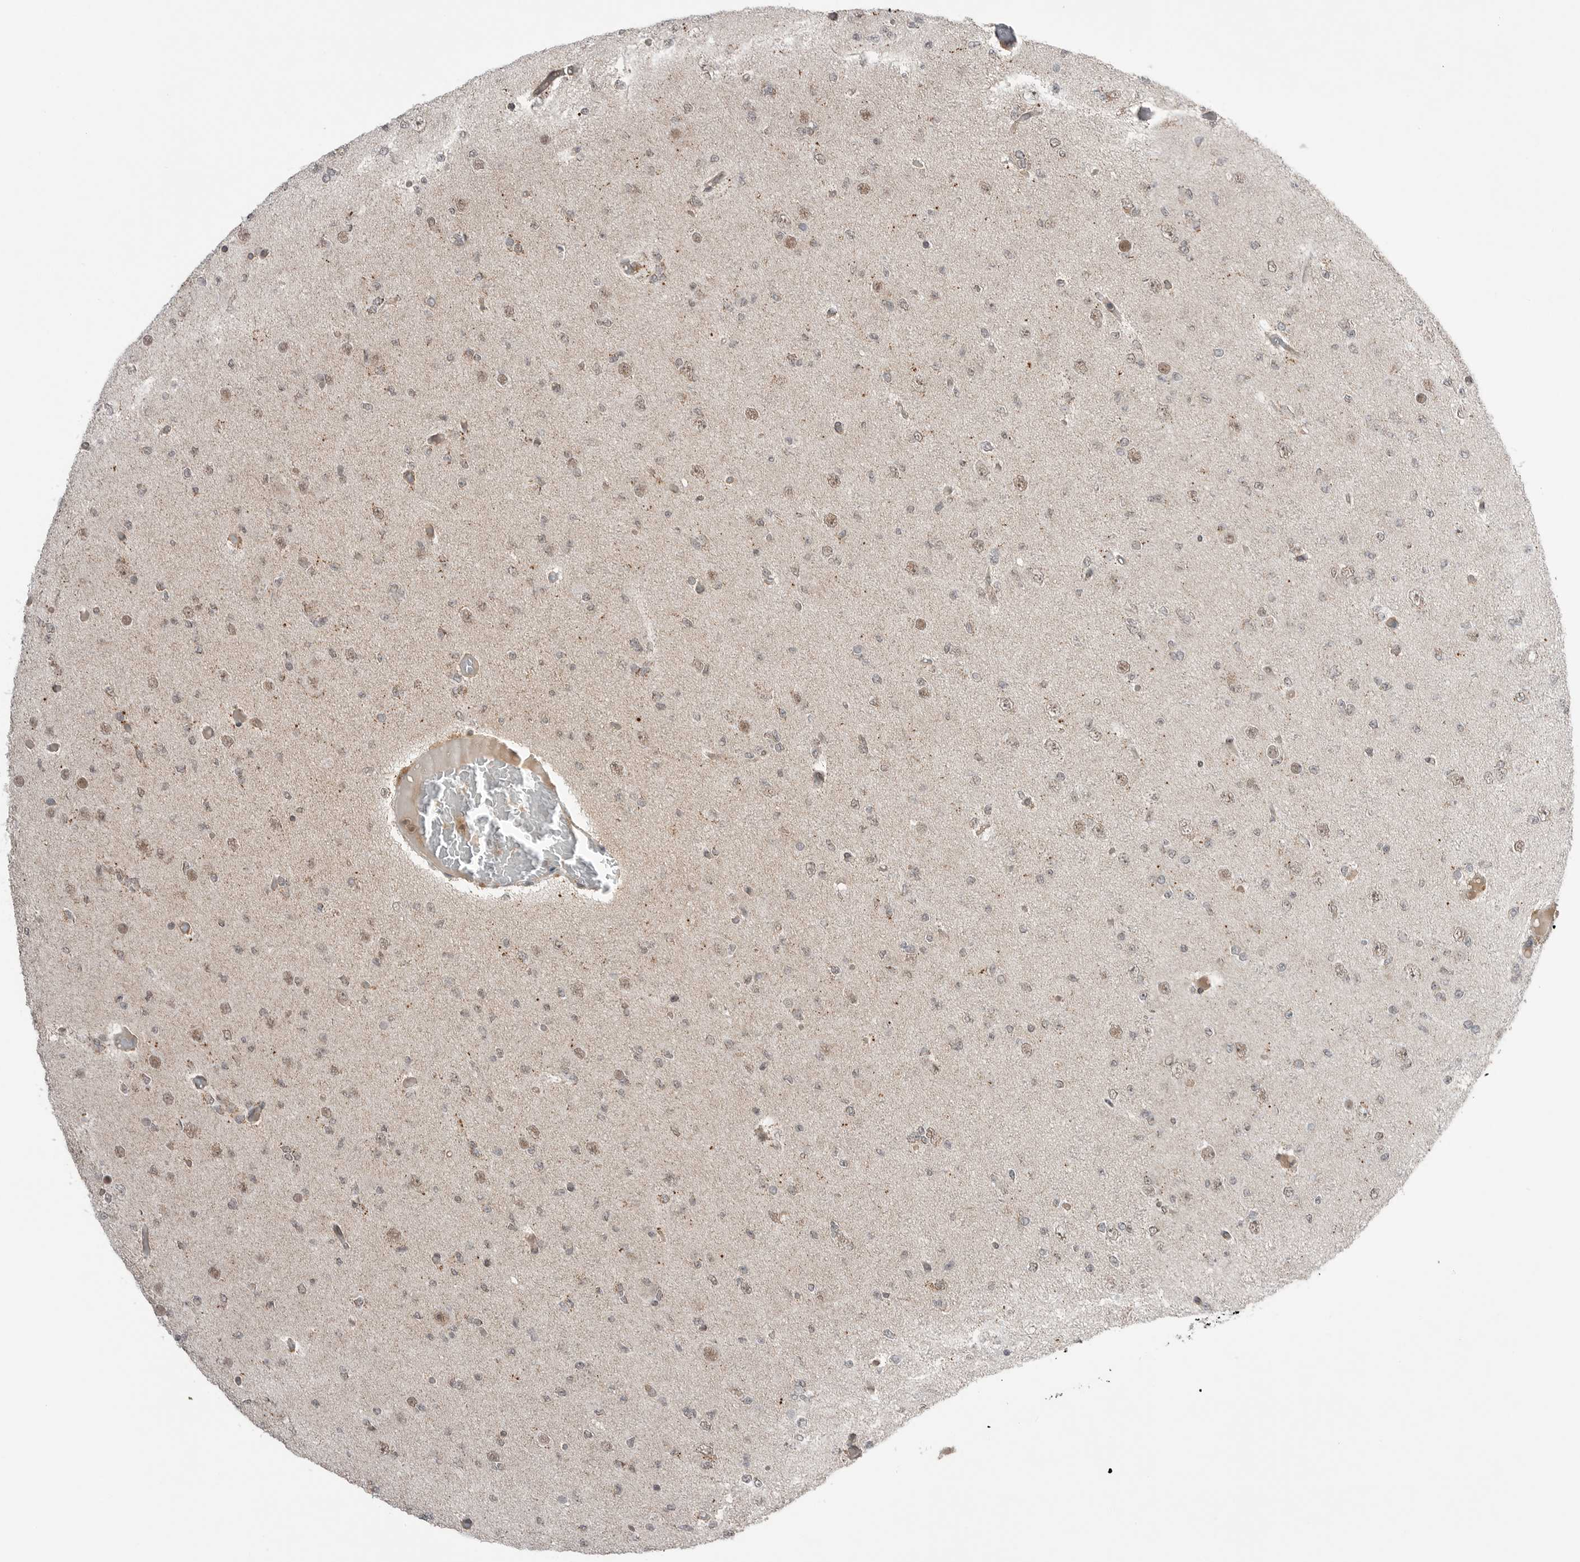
{"staining": {"intensity": "weak", "quantity": "25%-75%", "location": "nuclear"}, "tissue": "glioma", "cell_type": "Tumor cells", "image_type": "cancer", "snomed": [{"axis": "morphology", "description": "Glioma, malignant, Low grade"}, {"axis": "topography", "description": "Brain"}], "caption": "Protein positivity by immunohistochemistry shows weak nuclear expression in approximately 25%-75% of tumor cells in glioma.", "gene": "NTAQ1", "patient": {"sex": "female", "age": 22}}